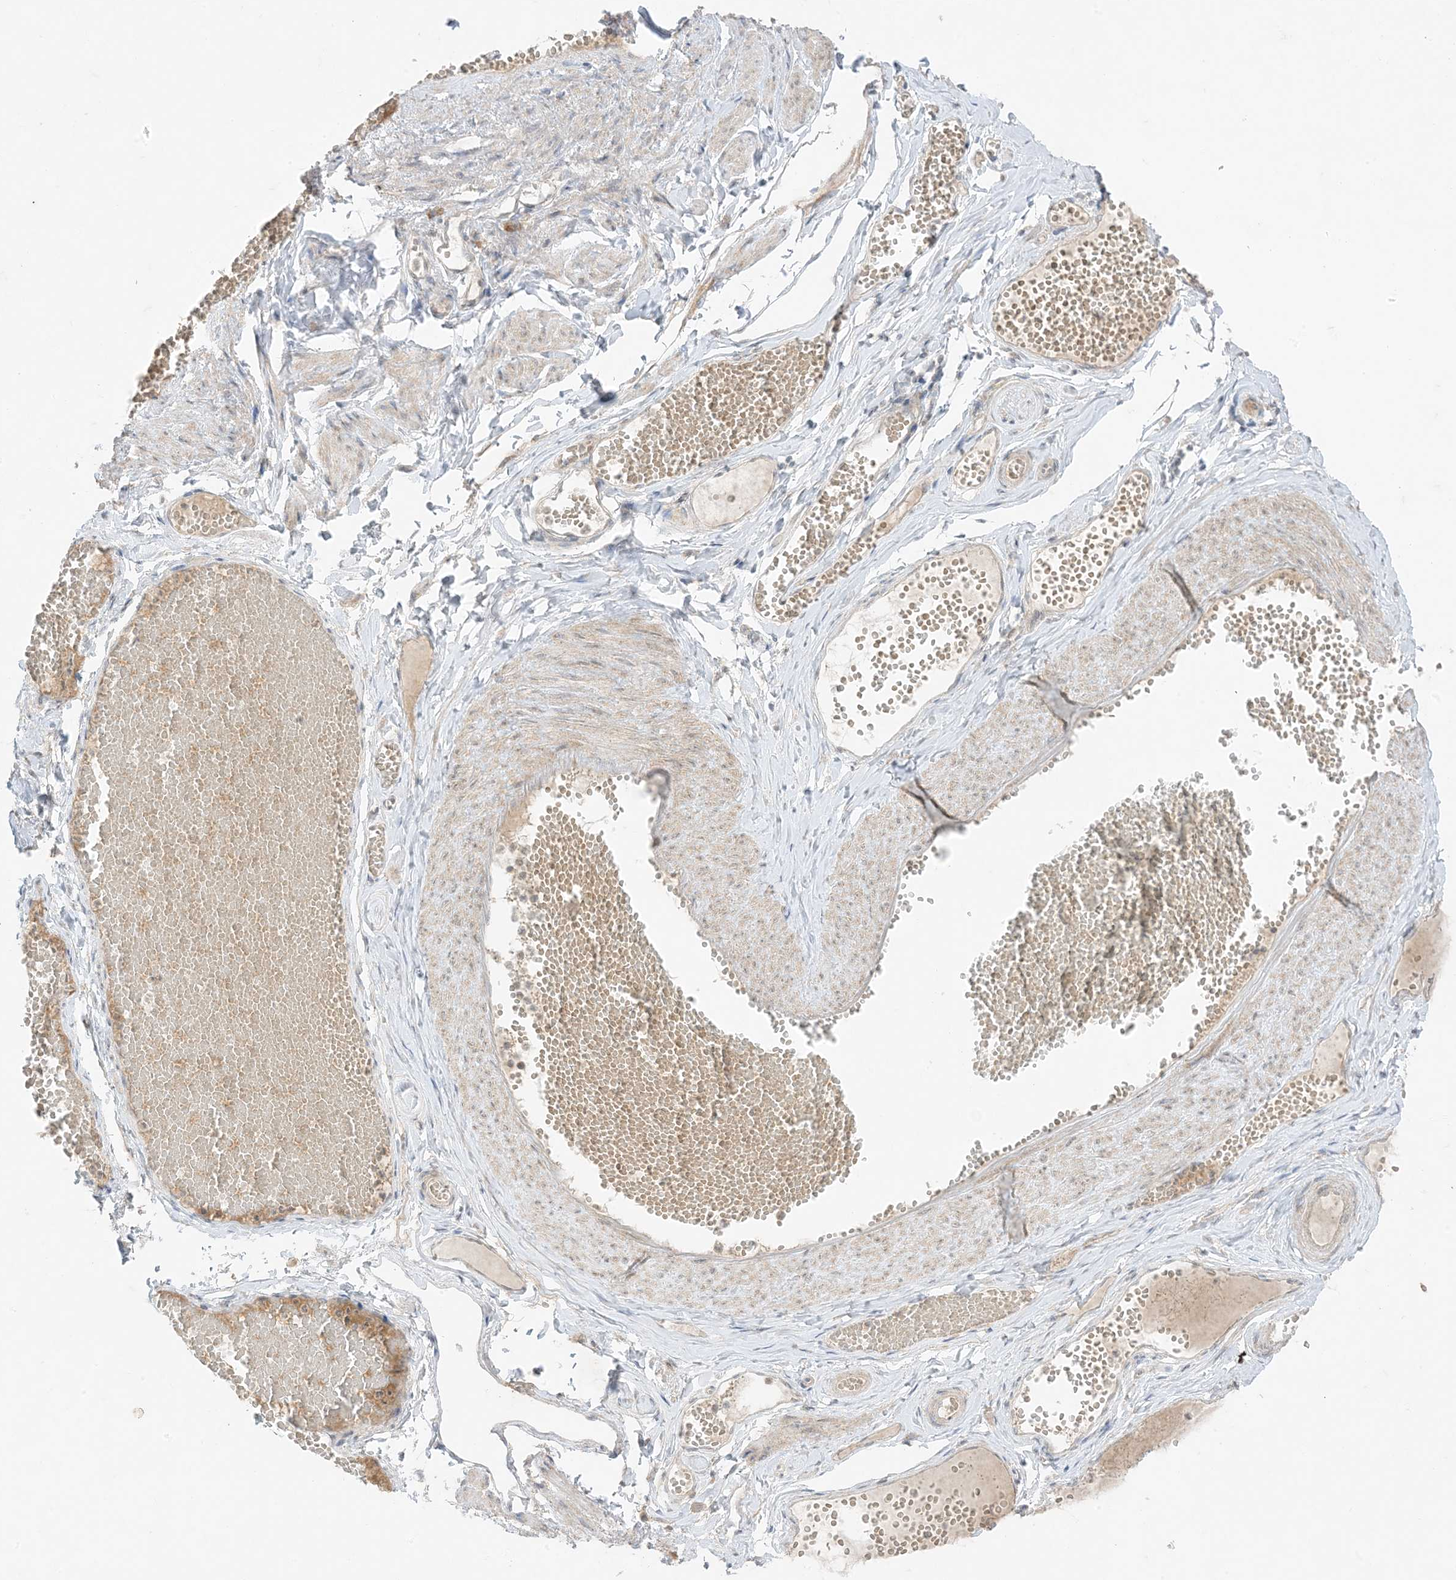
{"staining": {"intensity": "weak", "quantity": "25%-75%", "location": "cytoplasmic/membranous"}, "tissue": "adipose tissue", "cell_type": "Adipocytes", "image_type": "normal", "snomed": [{"axis": "morphology", "description": "Normal tissue, NOS"}, {"axis": "topography", "description": "Smooth muscle"}, {"axis": "topography", "description": "Peripheral nerve tissue"}], "caption": "Normal adipose tissue was stained to show a protein in brown. There is low levels of weak cytoplasmic/membranous positivity in approximately 25%-75% of adipocytes.", "gene": "ODC1", "patient": {"sex": "female", "age": 39}}